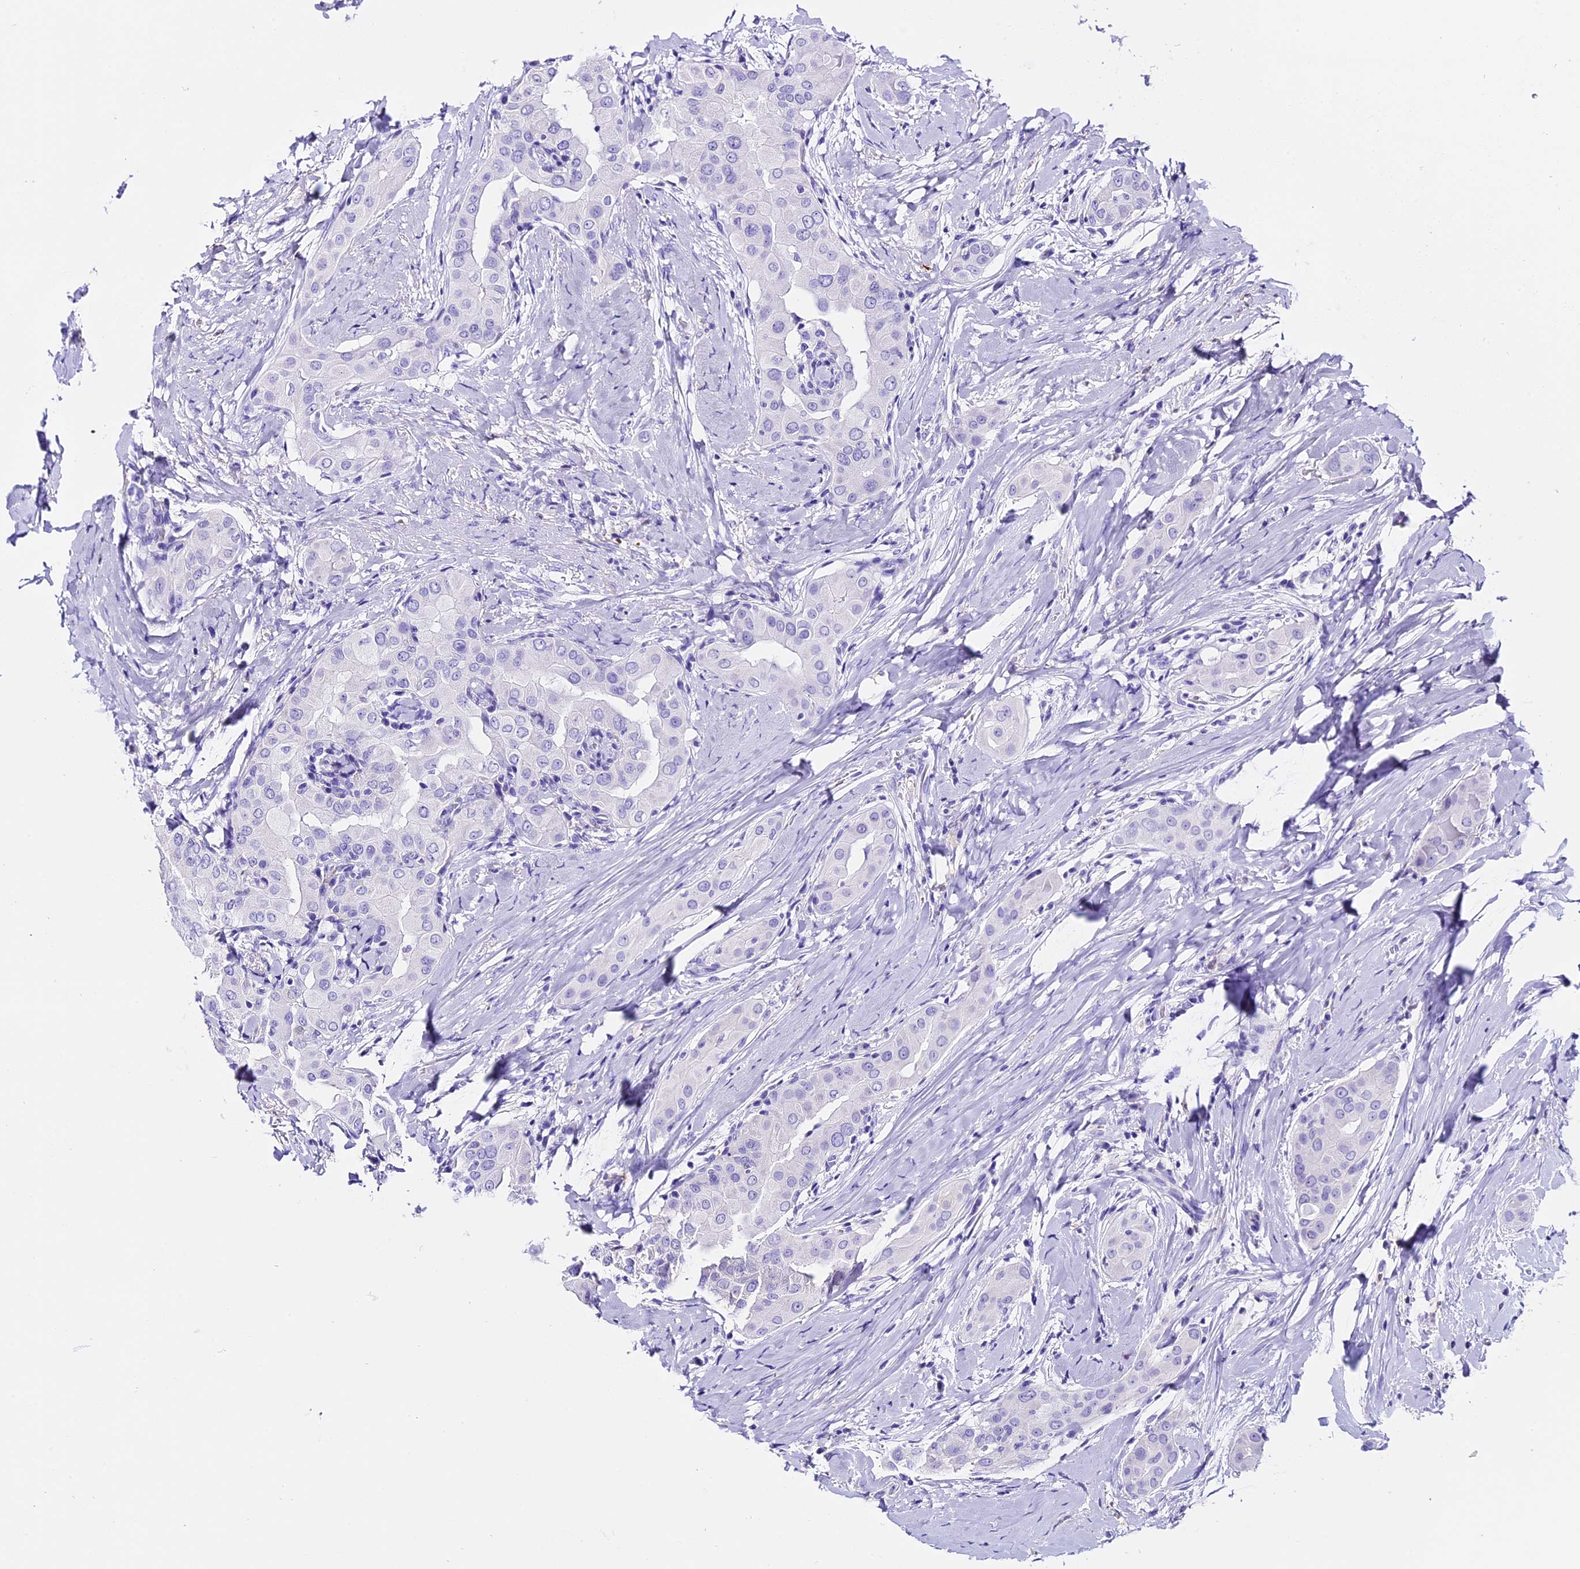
{"staining": {"intensity": "negative", "quantity": "none", "location": "none"}, "tissue": "thyroid cancer", "cell_type": "Tumor cells", "image_type": "cancer", "snomed": [{"axis": "morphology", "description": "Papillary adenocarcinoma, NOS"}, {"axis": "topography", "description": "Thyroid gland"}], "caption": "This photomicrograph is of thyroid papillary adenocarcinoma stained with IHC to label a protein in brown with the nuclei are counter-stained blue. There is no staining in tumor cells.", "gene": "CLC", "patient": {"sex": "male", "age": 33}}